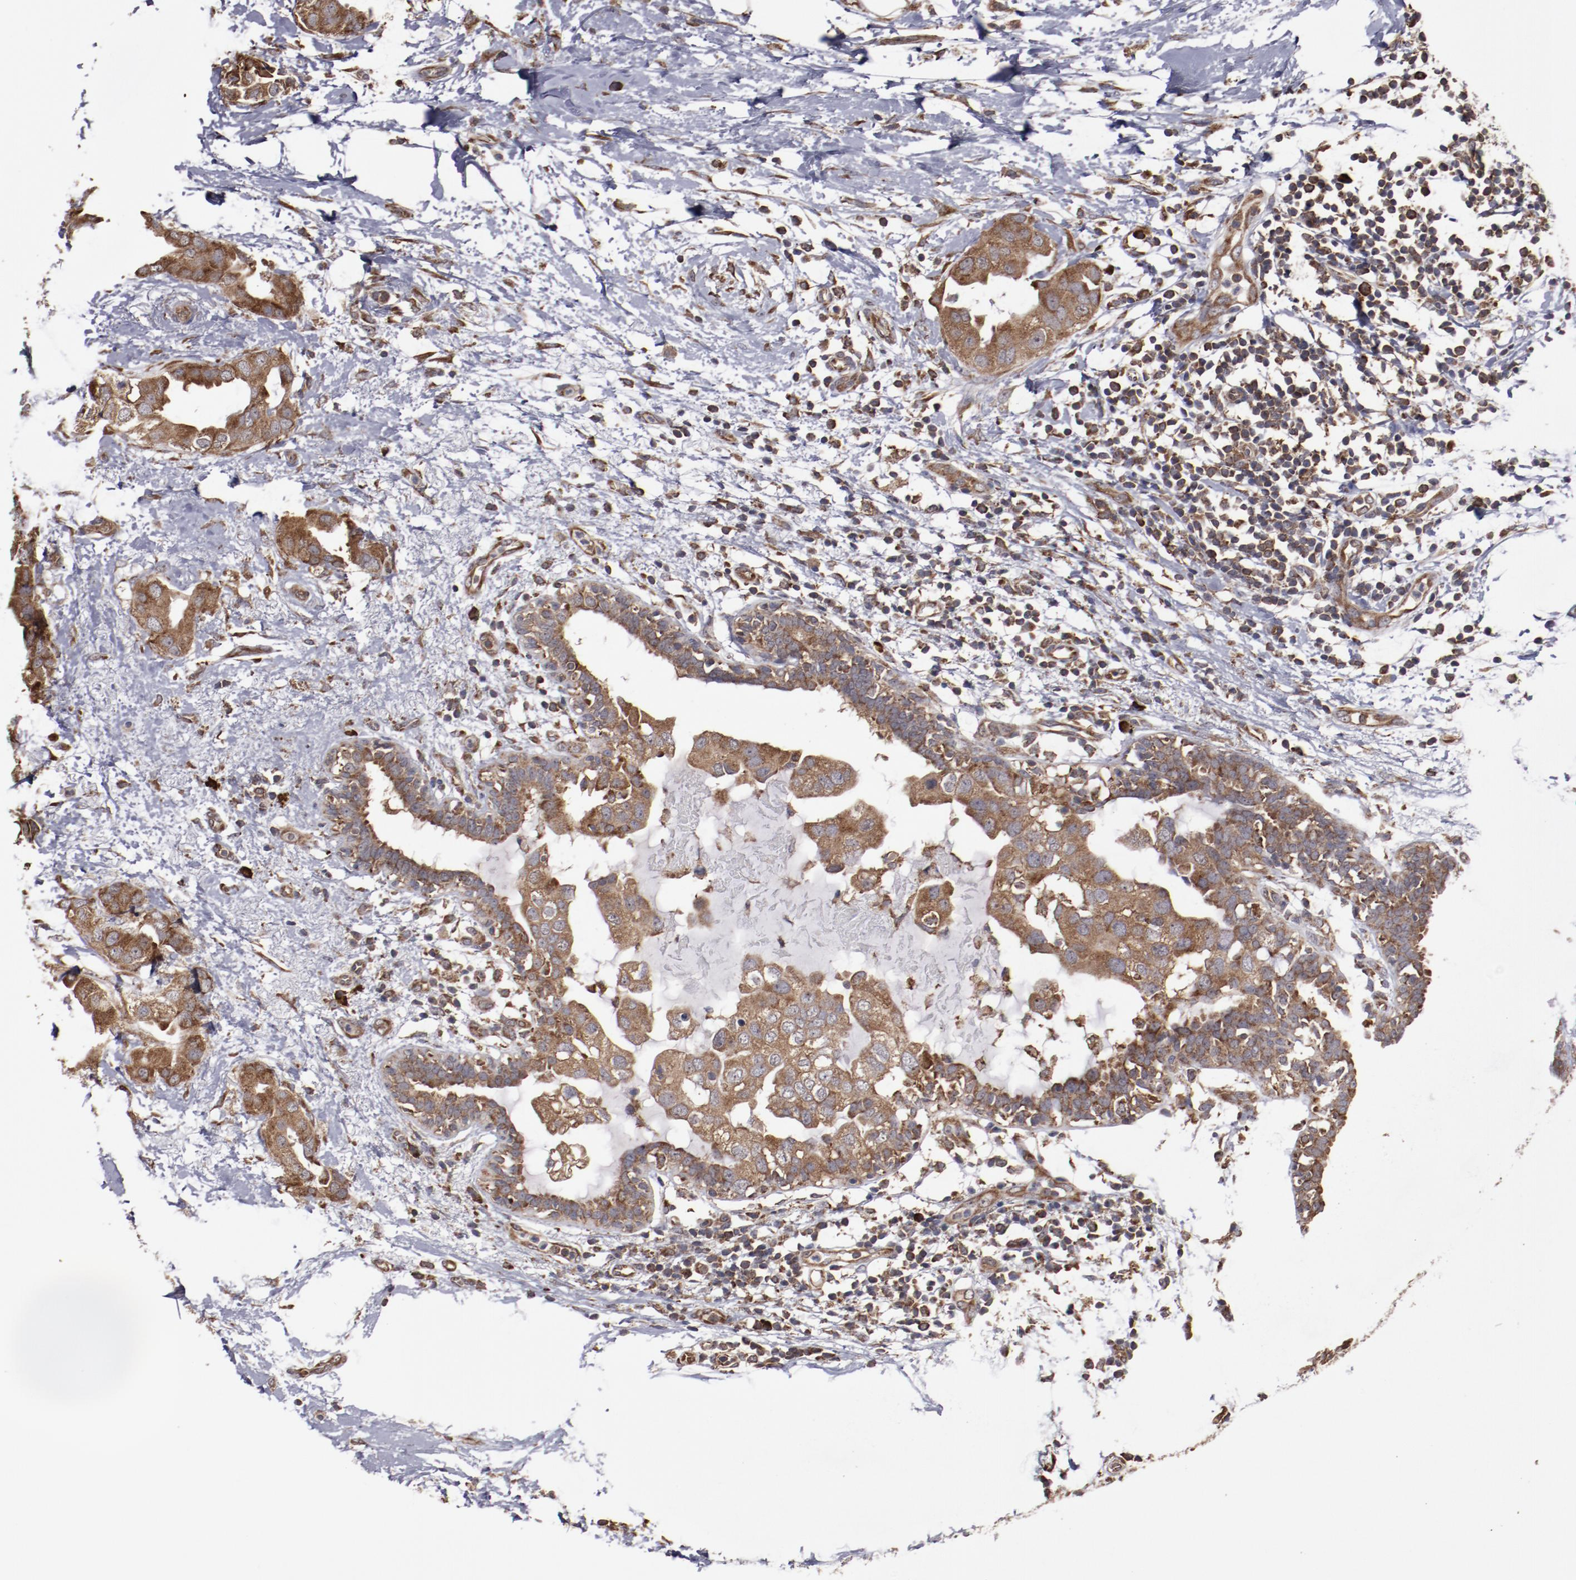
{"staining": {"intensity": "strong", "quantity": ">75%", "location": "cytoplasmic/membranous"}, "tissue": "breast cancer", "cell_type": "Tumor cells", "image_type": "cancer", "snomed": [{"axis": "morphology", "description": "Duct carcinoma"}, {"axis": "topography", "description": "Breast"}], "caption": "The photomicrograph shows staining of infiltrating ductal carcinoma (breast), revealing strong cytoplasmic/membranous protein expression (brown color) within tumor cells. Immunohistochemistry (ihc) stains the protein in brown and the nuclei are stained blue.", "gene": "RPS4Y1", "patient": {"sex": "female", "age": 40}}